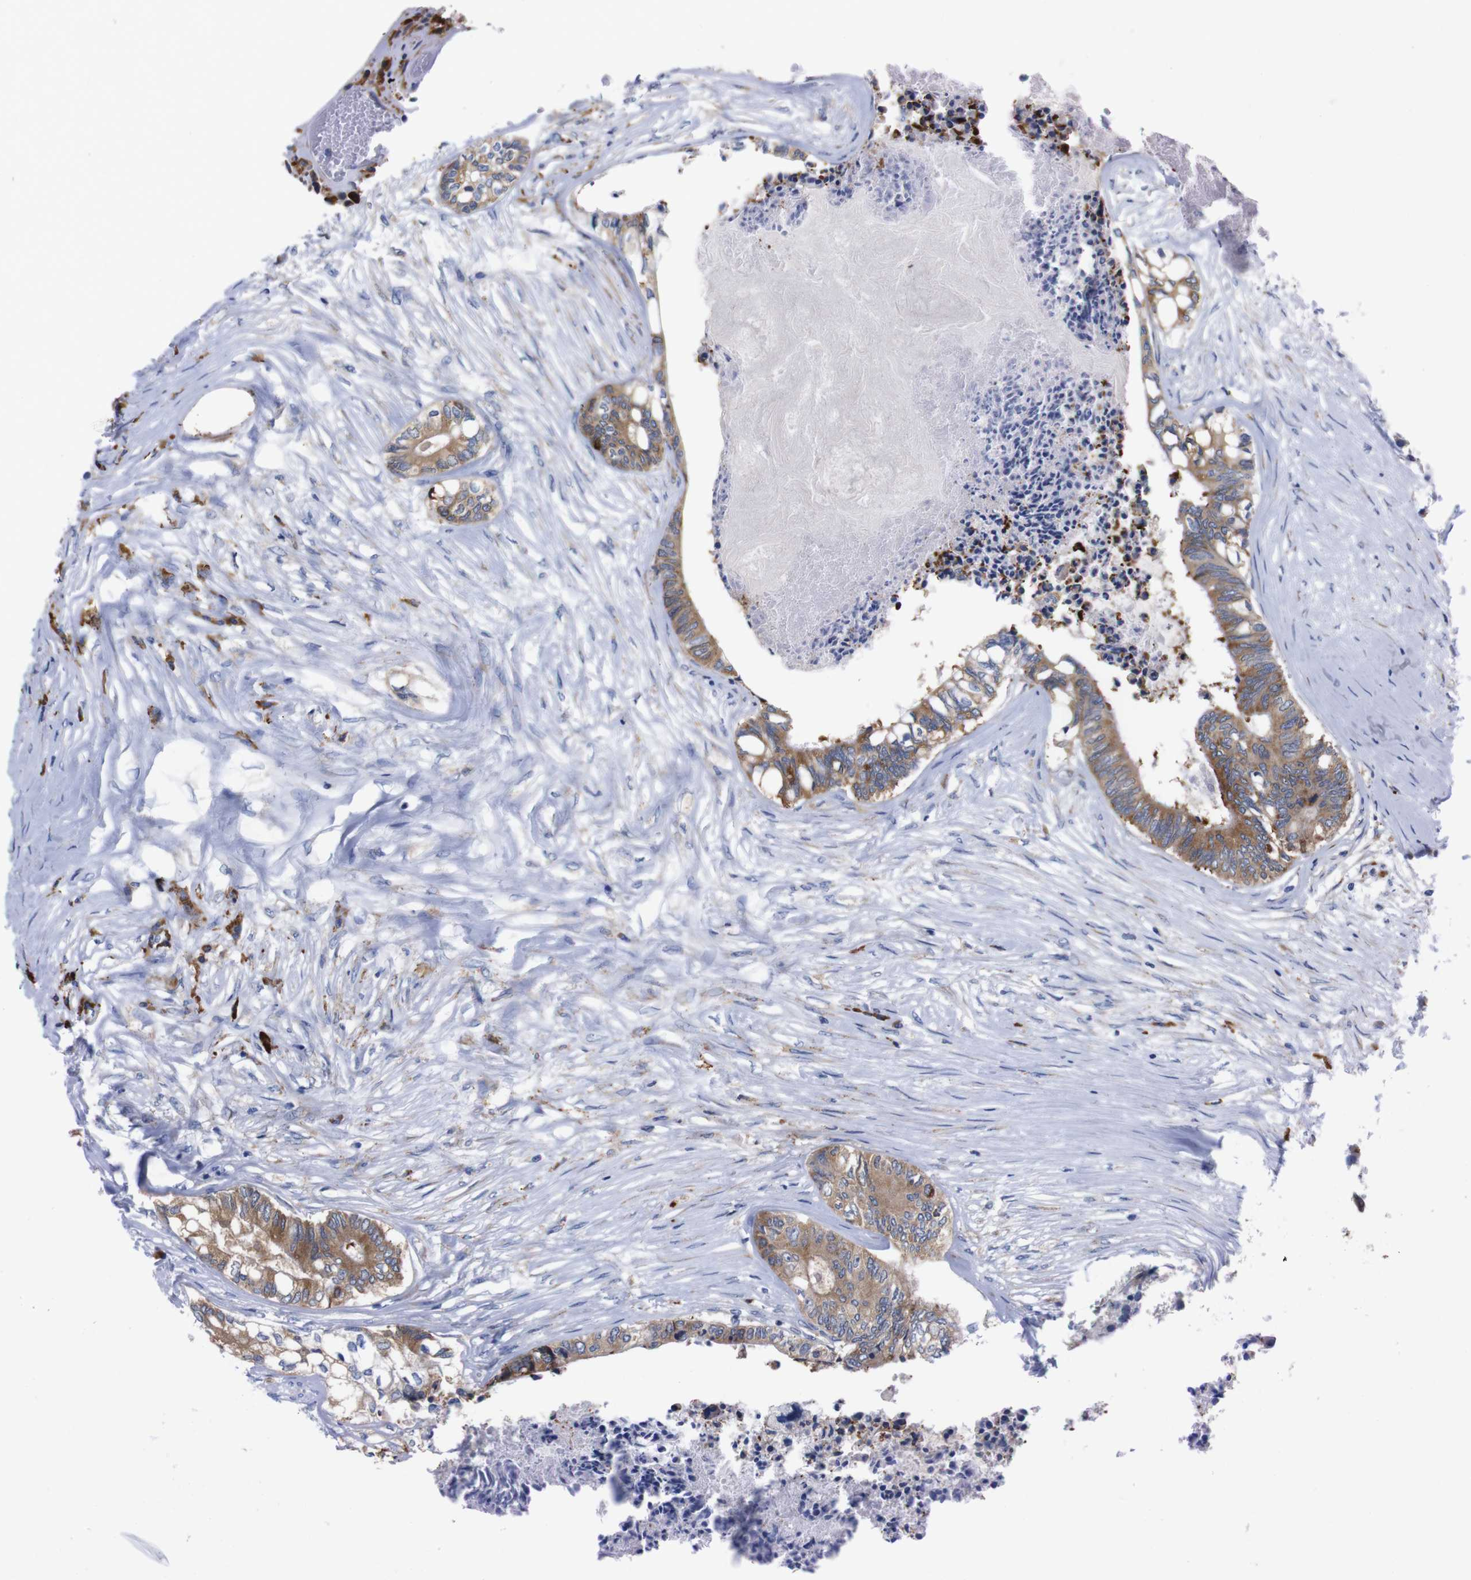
{"staining": {"intensity": "moderate", "quantity": ">75%", "location": "cytoplasmic/membranous"}, "tissue": "colorectal cancer", "cell_type": "Tumor cells", "image_type": "cancer", "snomed": [{"axis": "morphology", "description": "Adenocarcinoma, NOS"}, {"axis": "topography", "description": "Rectum"}], "caption": "Tumor cells display medium levels of moderate cytoplasmic/membranous expression in about >75% of cells in adenocarcinoma (colorectal). (DAB IHC, brown staining for protein, blue staining for nuclei).", "gene": "NEBL", "patient": {"sex": "male", "age": 63}}